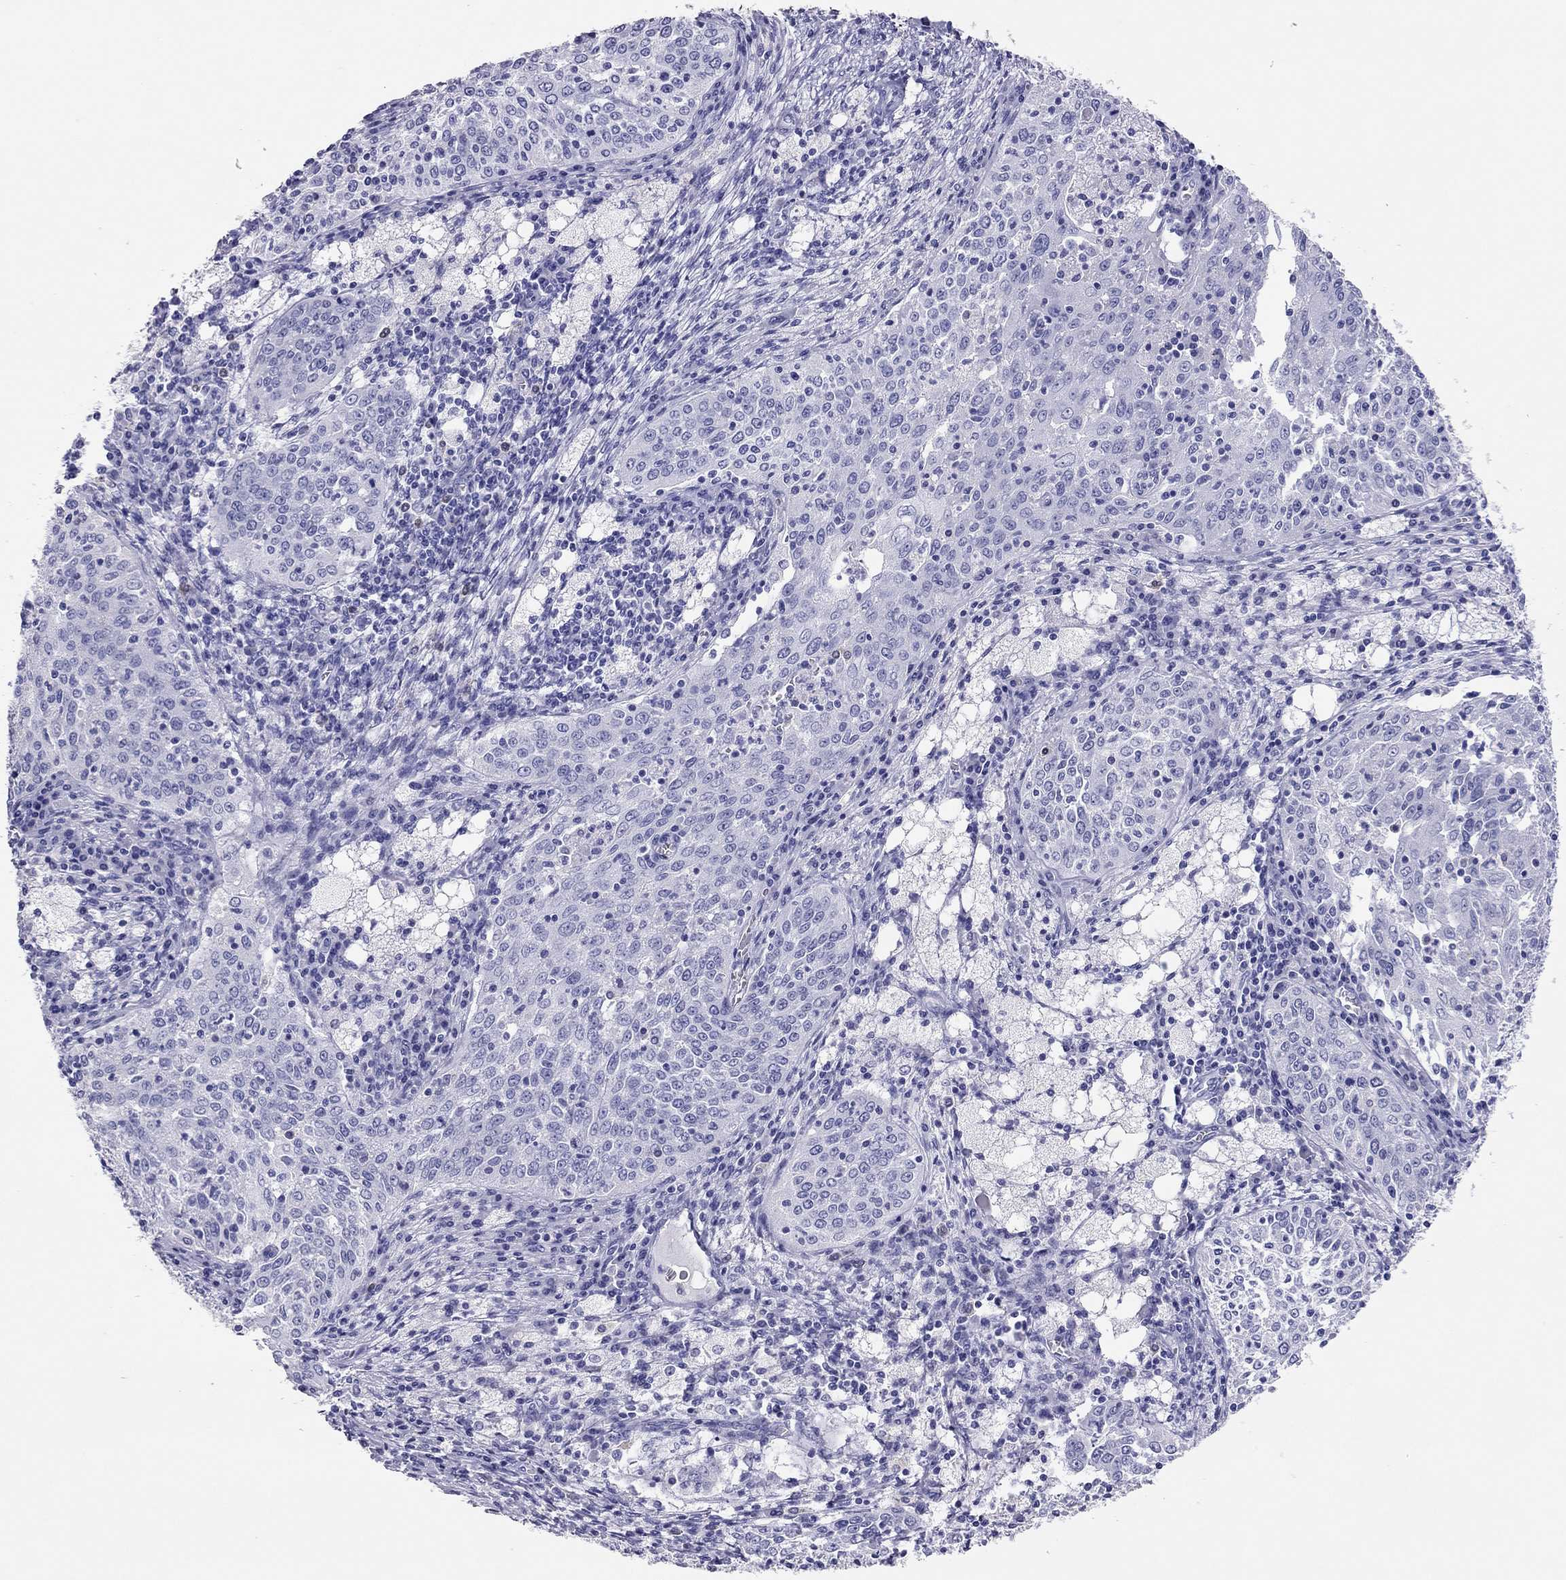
{"staining": {"intensity": "negative", "quantity": "none", "location": "none"}, "tissue": "cervical cancer", "cell_type": "Tumor cells", "image_type": "cancer", "snomed": [{"axis": "morphology", "description": "Squamous cell carcinoma, NOS"}, {"axis": "topography", "description": "Cervix"}], "caption": "IHC micrograph of human cervical cancer (squamous cell carcinoma) stained for a protein (brown), which exhibits no expression in tumor cells.", "gene": "TSHB", "patient": {"sex": "female", "age": 41}}